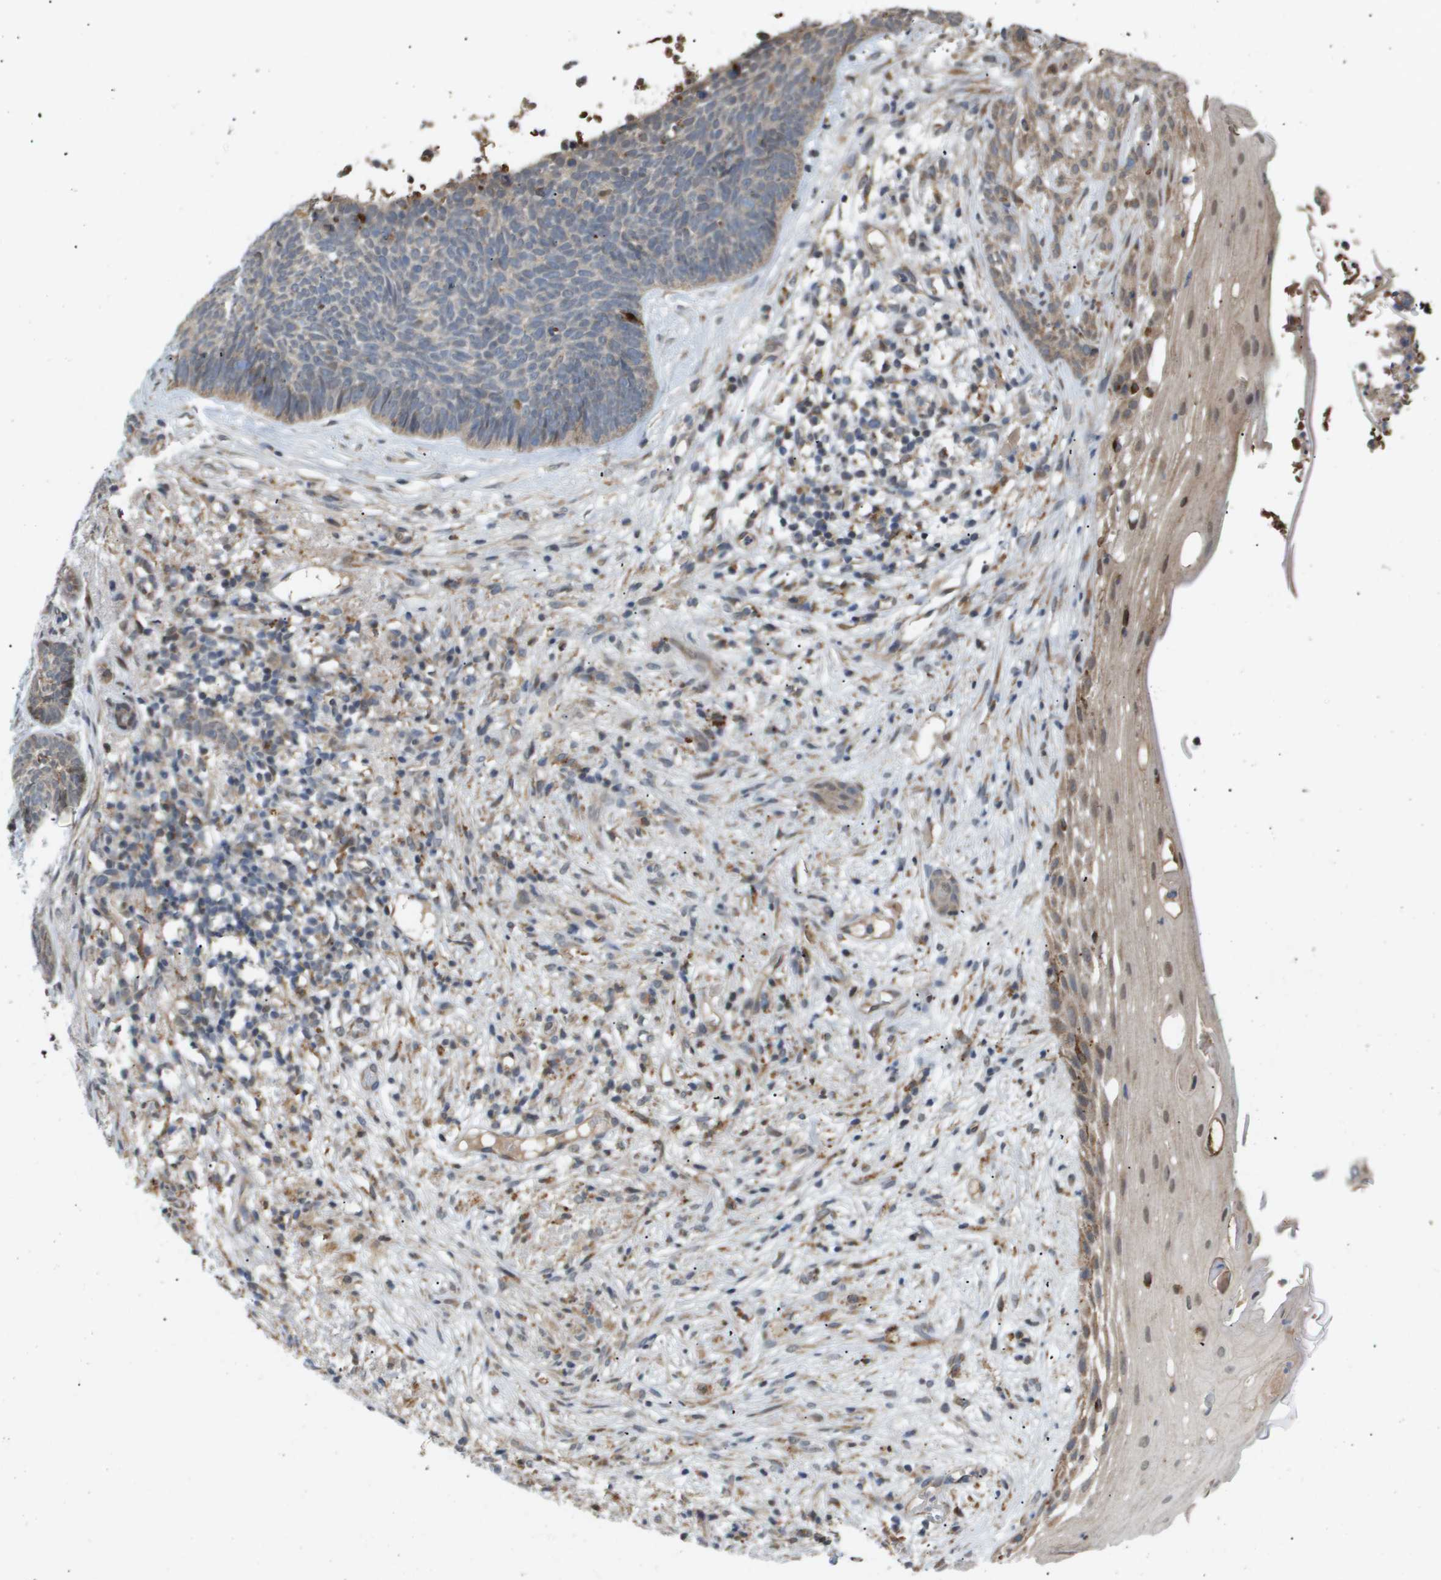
{"staining": {"intensity": "weak", "quantity": "<25%", "location": "cytoplasmic/membranous"}, "tissue": "skin cancer", "cell_type": "Tumor cells", "image_type": "cancer", "snomed": [{"axis": "morphology", "description": "Basal cell carcinoma"}, {"axis": "topography", "description": "Skin"}], "caption": "The micrograph shows no staining of tumor cells in skin cancer (basal cell carcinoma). The staining was performed using DAB to visualize the protein expression in brown, while the nuclei were stained in blue with hematoxylin (Magnification: 20x).", "gene": "PDGFB", "patient": {"sex": "female", "age": 70}}